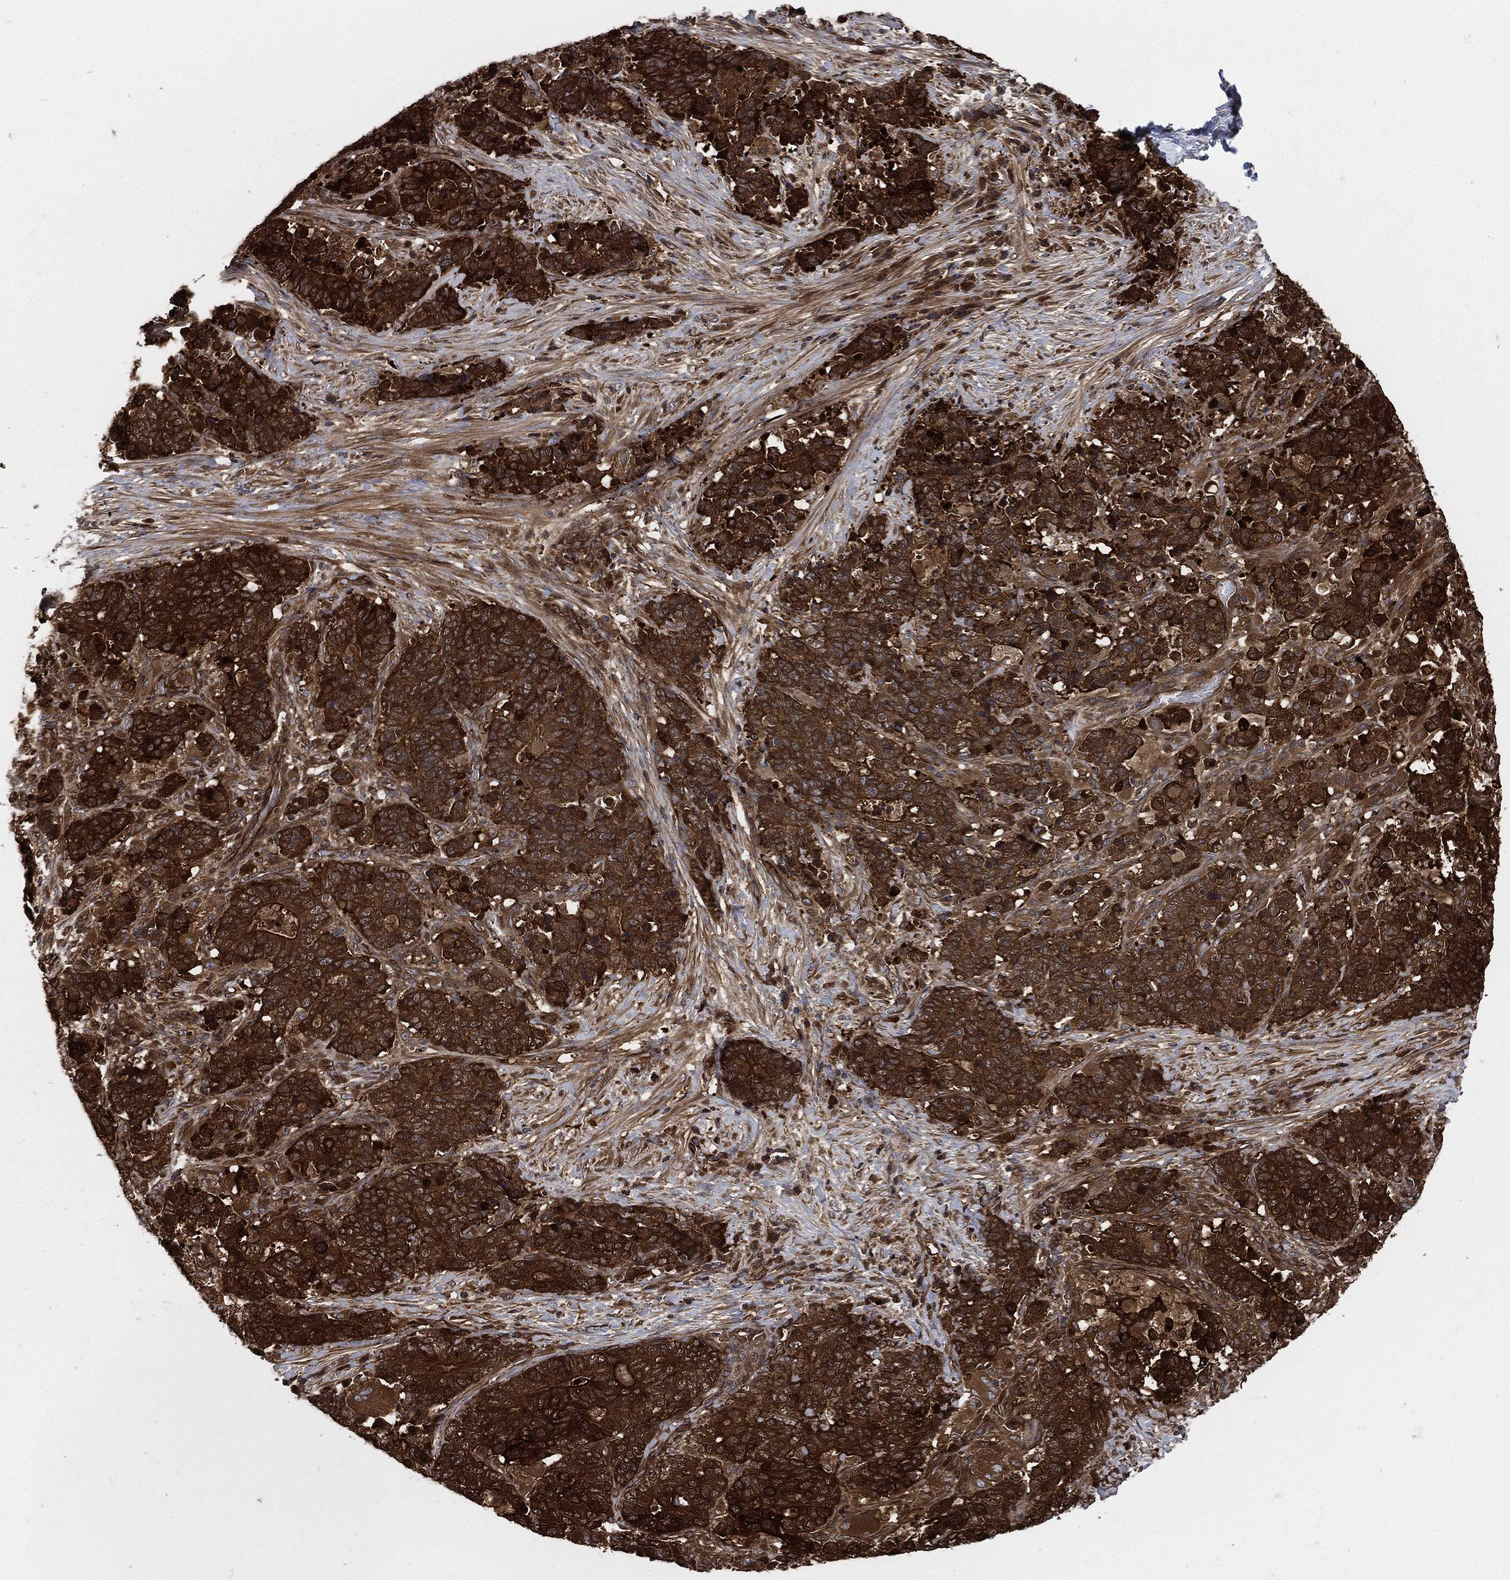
{"staining": {"intensity": "strong", "quantity": ">75%", "location": "cytoplasmic/membranous"}, "tissue": "stomach cancer", "cell_type": "Tumor cells", "image_type": "cancer", "snomed": [{"axis": "morphology", "description": "Normal tissue, NOS"}, {"axis": "morphology", "description": "Adenocarcinoma, NOS"}, {"axis": "topography", "description": "Stomach"}], "caption": "Protein positivity by immunohistochemistry displays strong cytoplasmic/membranous staining in approximately >75% of tumor cells in stomach cancer (adenocarcinoma).", "gene": "XPNPEP1", "patient": {"sex": "female", "age": 64}}